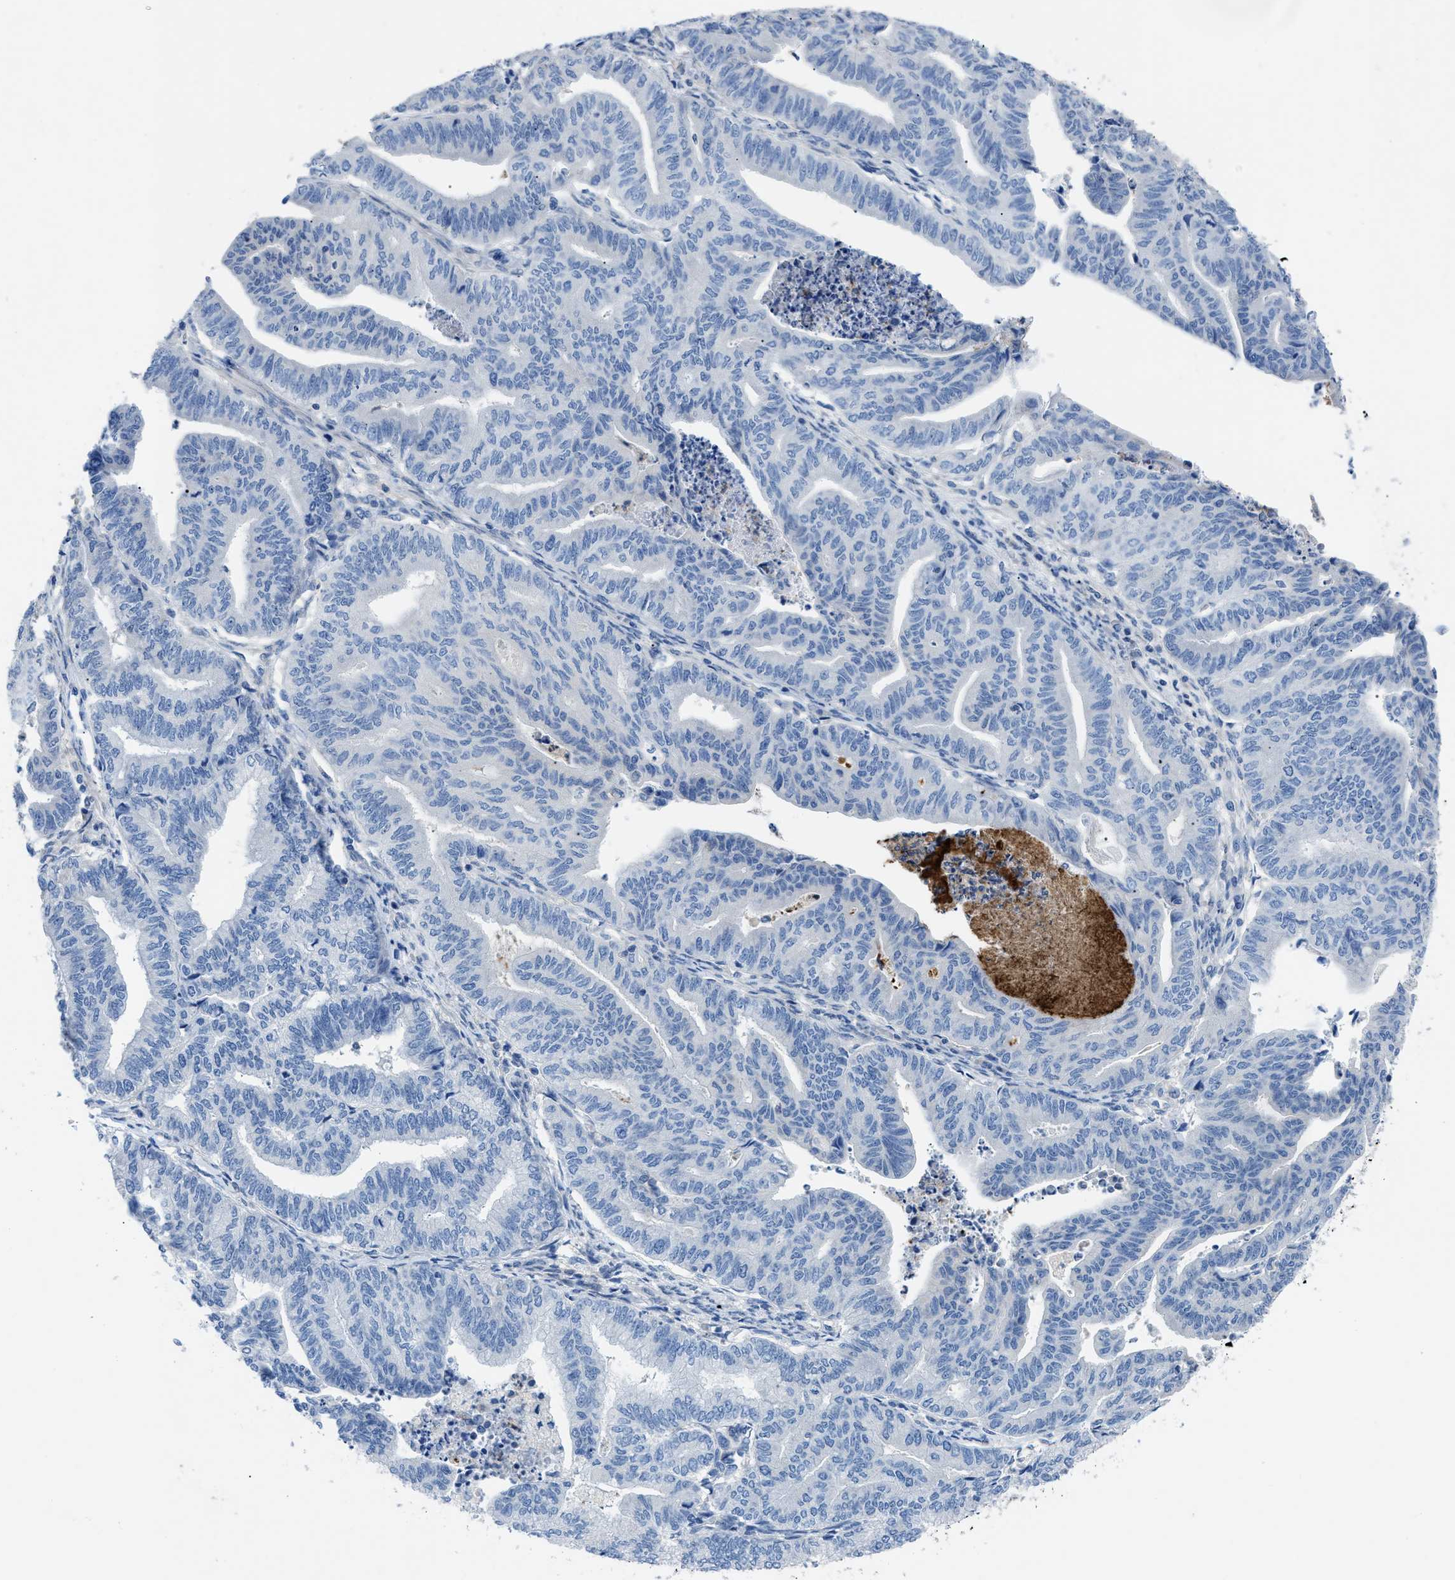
{"staining": {"intensity": "weak", "quantity": "<25%", "location": "cytoplasmic/membranous"}, "tissue": "endometrial cancer", "cell_type": "Tumor cells", "image_type": "cancer", "snomed": [{"axis": "morphology", "description": "Adenocarcinoma, NOS"}, {"axis": "topography", "description": "Endometrium"}], "caption": "The micrograph displays no staining of tumor cells in endometrial cancer.", "gene": "ITPR1", "patient": {"sex": "female", "age": 79}}